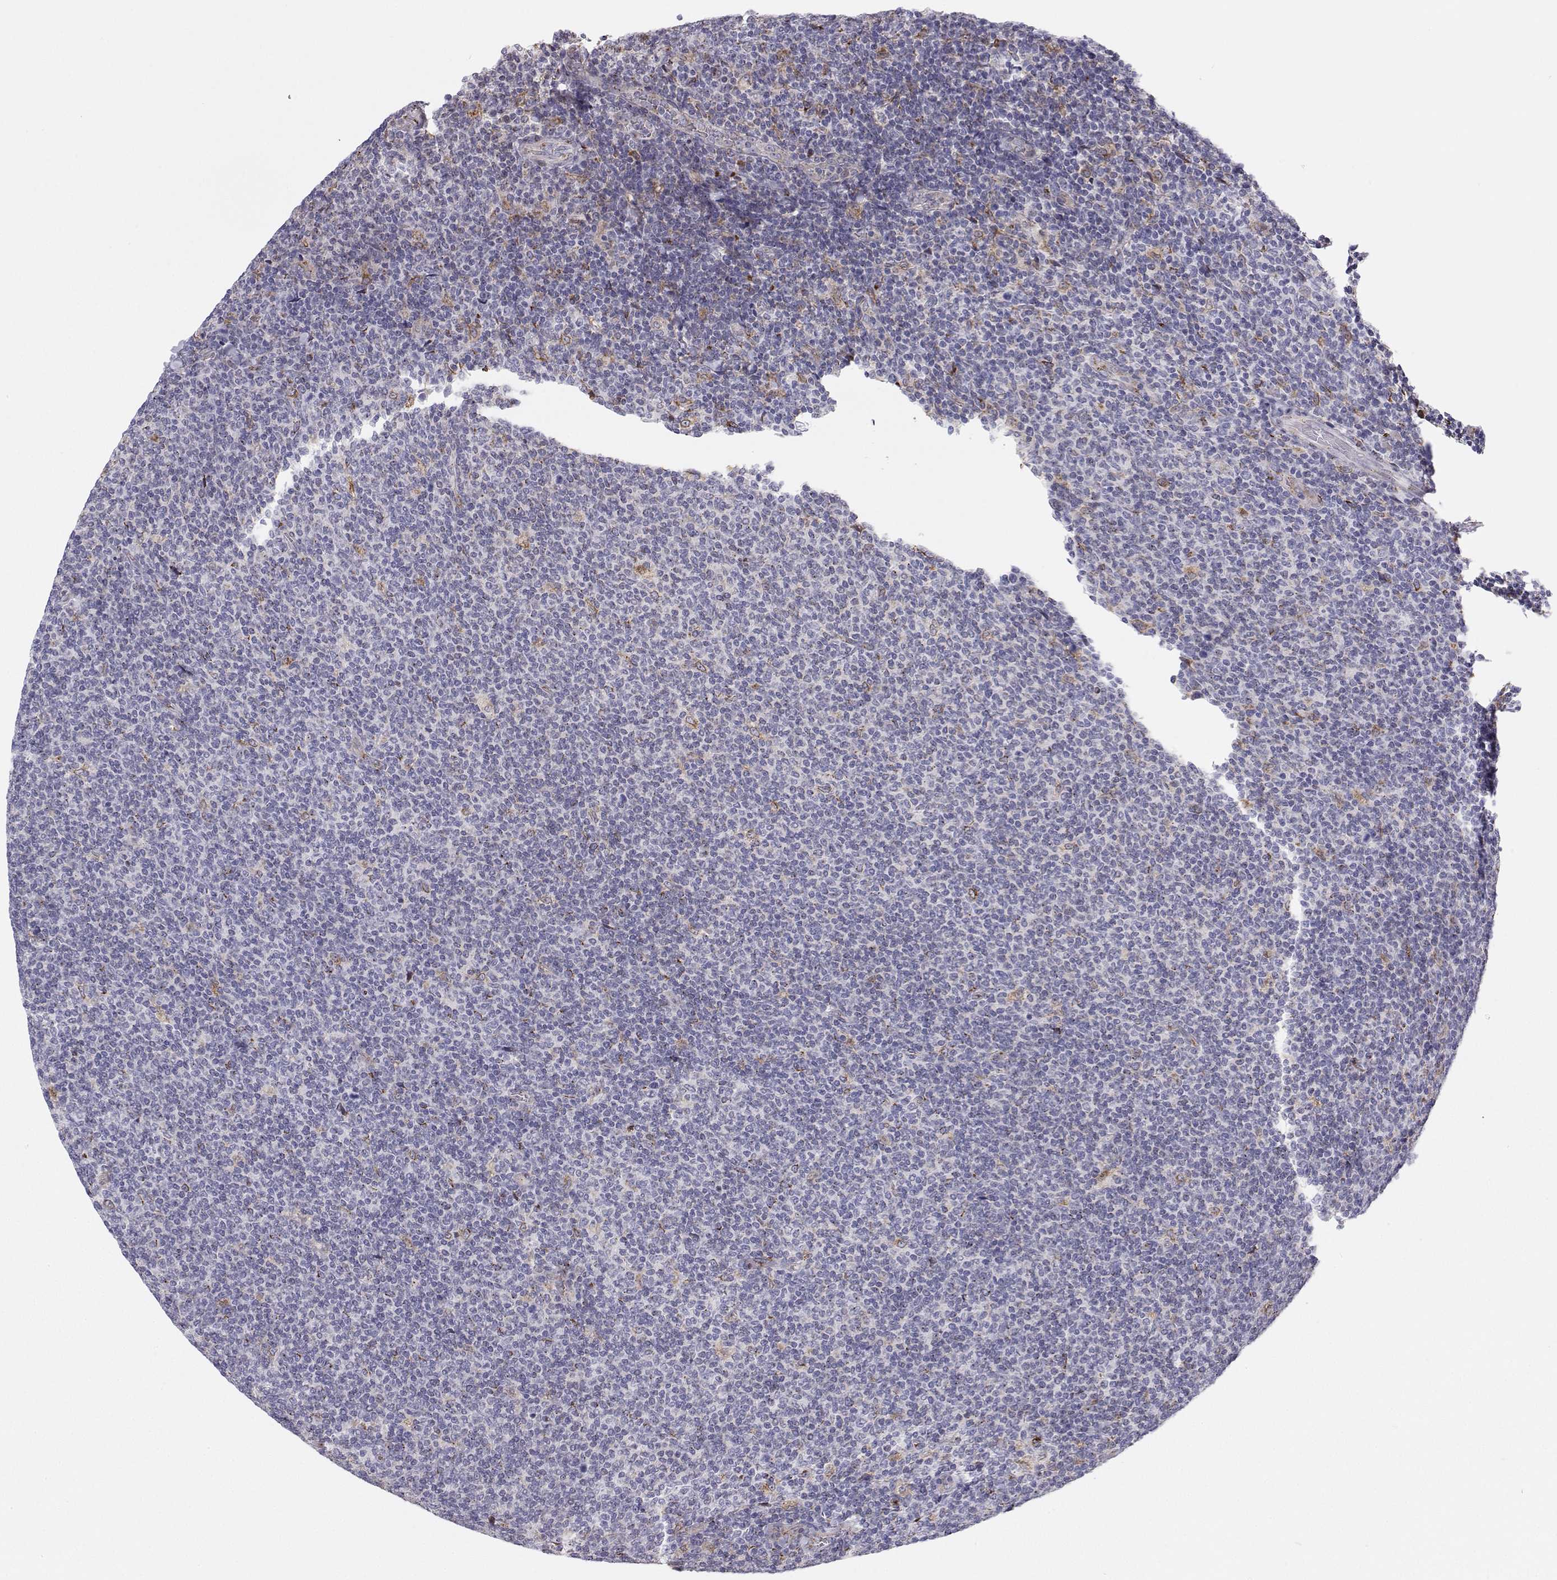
{"staining": {"intensity": "negative", "quantity": "none", "location": "none"}, "tissue": "lymphoma", "cell_type": "Tumor cells", "image_type": "cancer", "snomed": [{"axis": "morphology", "description": "Malignant lymphoma, non-Hodgkin's type, Low grade"}, {"axis": "topography", "description": "Lymph node"}], "caption": "Tumor cells show no significant protein staining in lymphoma.", "gene": "STARD13", "patient": {"sex": "male", "age": 52}}